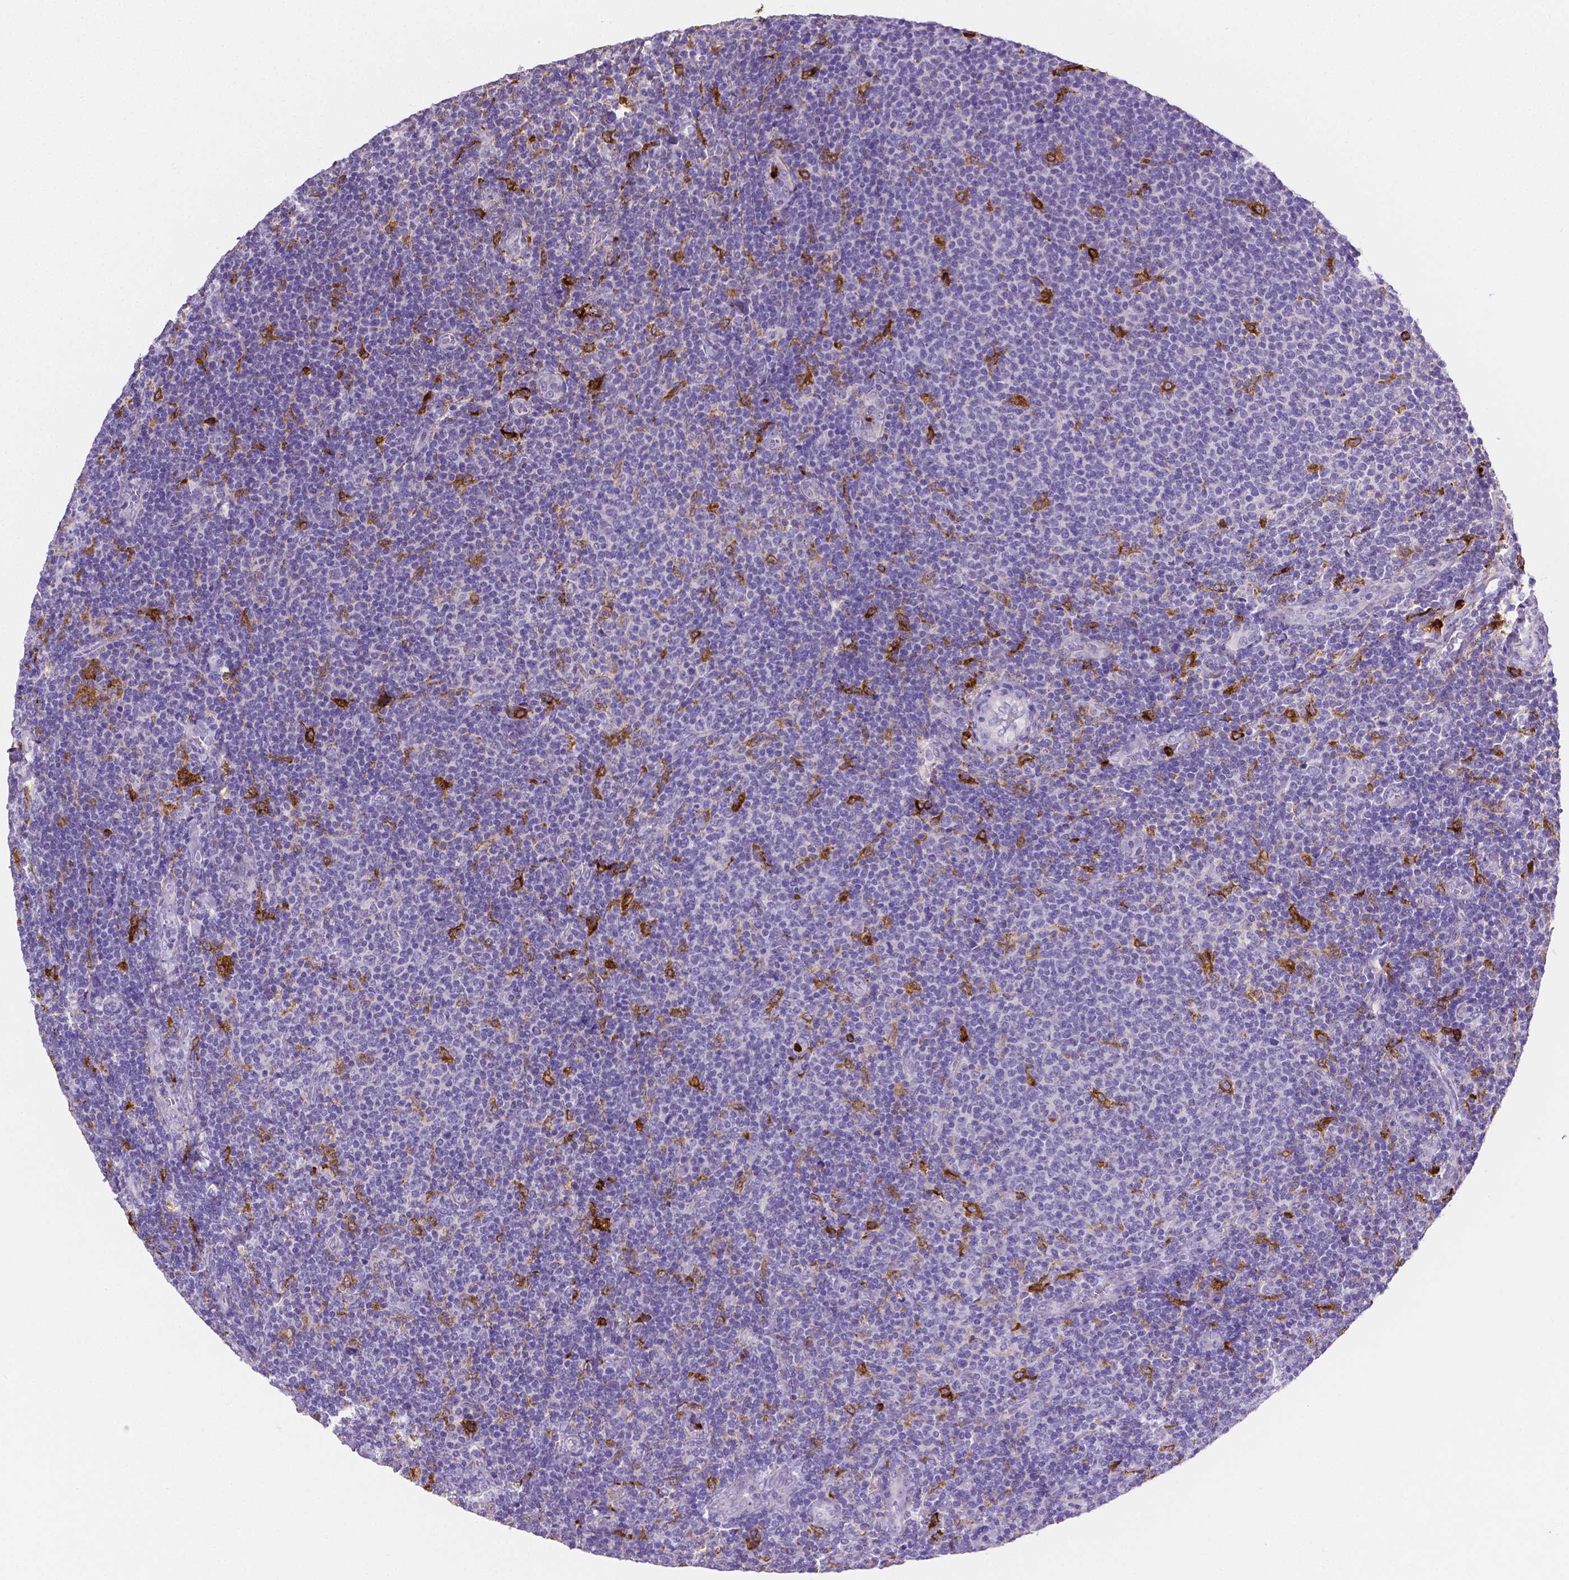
{"staining": {"intensity": "negative", "quantity": "none", "location": "none"}, "tissue": "lymphoma", "cell_type": "Tumor cells", "image_type": "cancer", "snomed": [{"axis": "morphology", "description": "Malignant lymphoma, non-Hodgkin's type, Low grade"}, {"axis": "topography", "description": "Lymph node"}], "caption": "Human low-grade malignant lymphoma, non-Hodgkin's type stained for a protein using IHC reveals no expression in tumor cells.", "gene": "MMP9", "patient": {"sex": "male", "age": 52}}